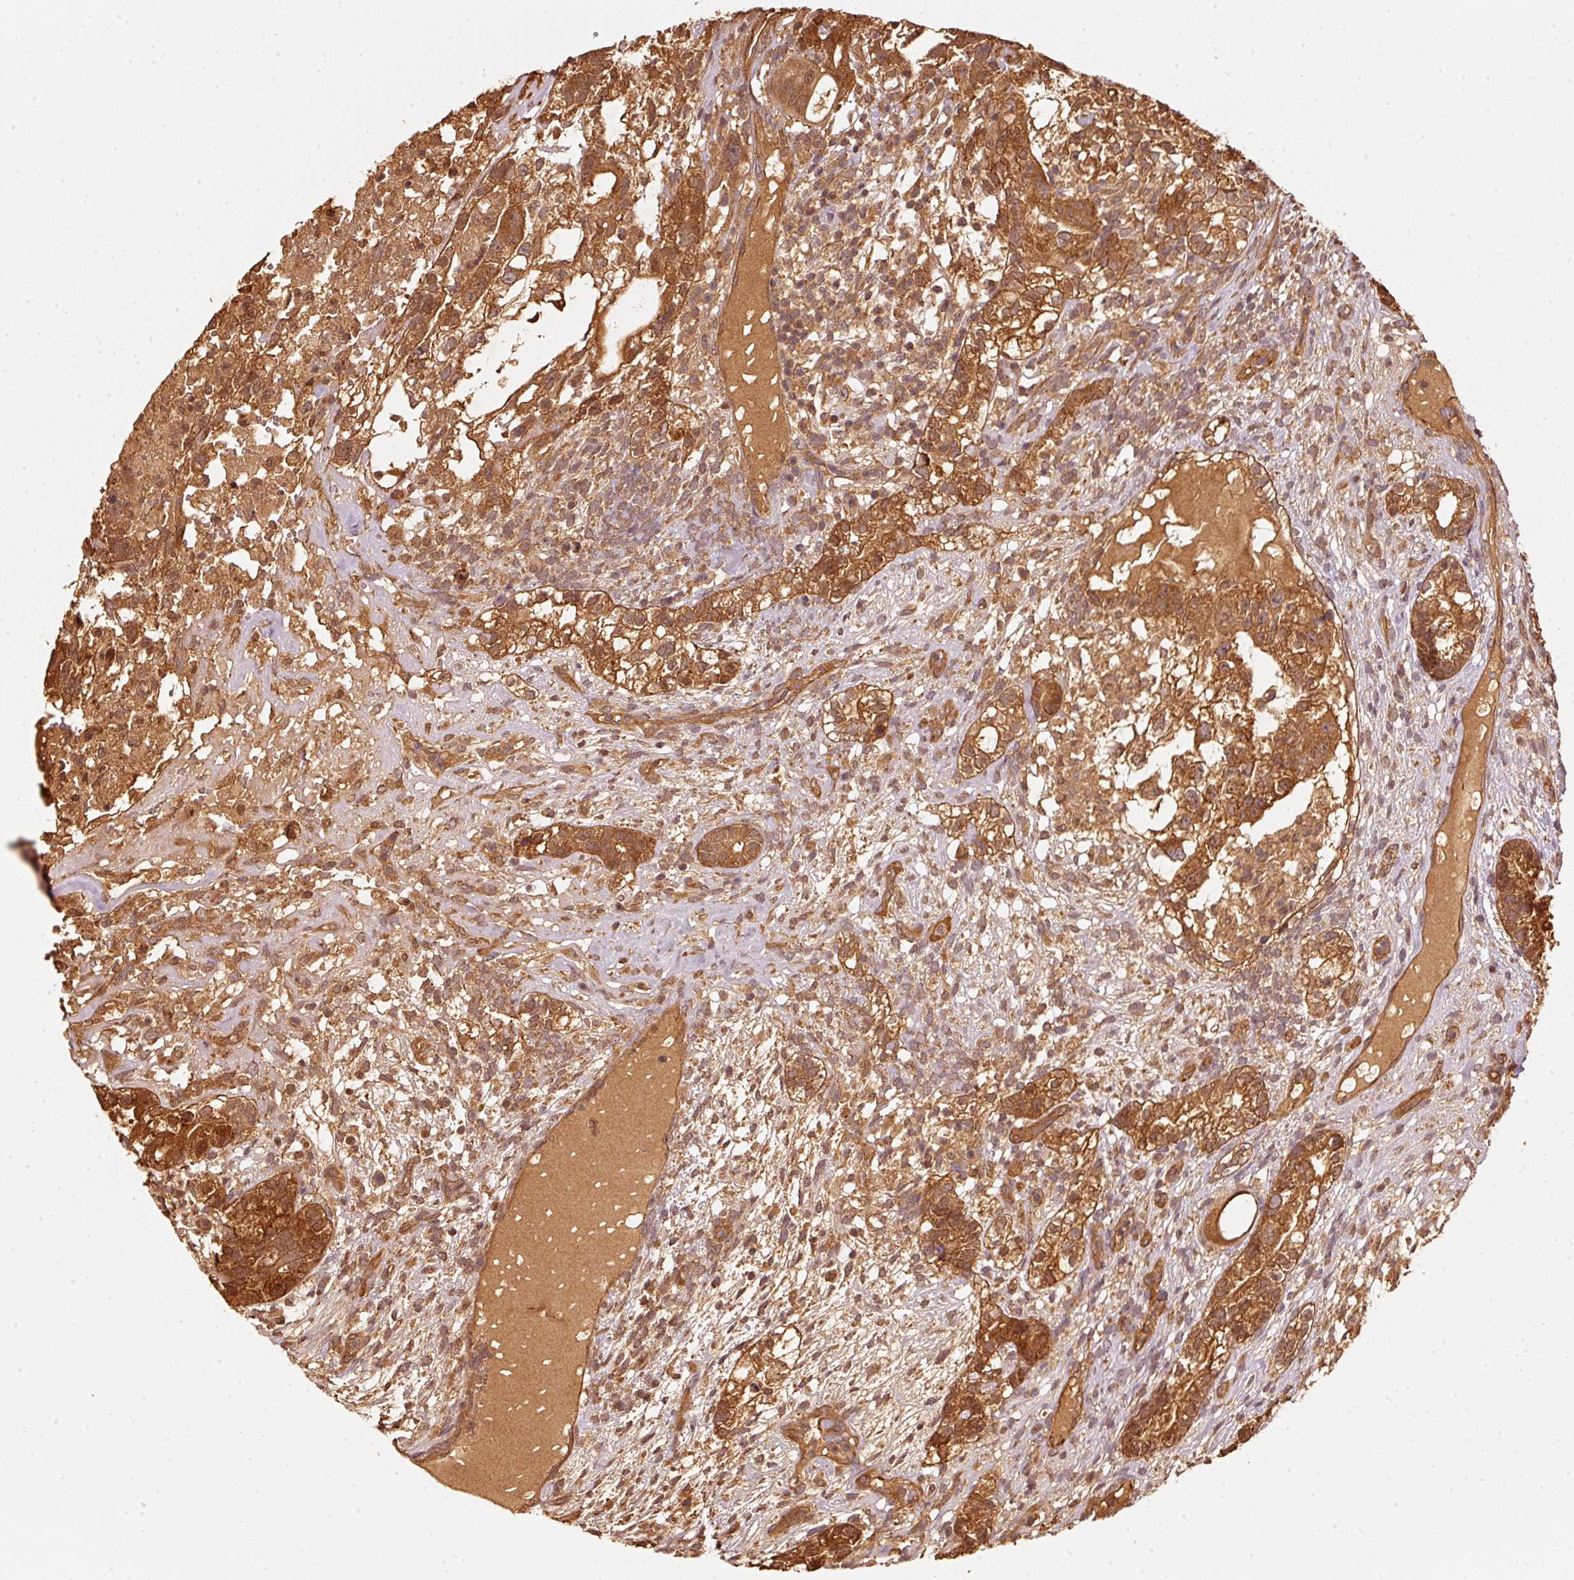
{"staining": {"intensity": "strong", "quantity": ">75%", "location": "cytoplasmic/membranous"}, "tissue": "testis cancer", "cell_type": "Tumor cells", "image_type": "cancer", "snomed": [{"axis": "morphology", "description": "Seminoma, NOS"}, {"axis": "morphology", "description": "Carcinoma, Embryonal, NOS"}, {"axis": "topography", "description": "Testis"}], "caption": "Protein expression by immunohistochemistry (IHC) reveals strong cytoplasmic/membranous staining in about >75% of tumor cells in testis seminoma.", "gene": "STAU1", "patient": {"sex": "male", "age": 41}}